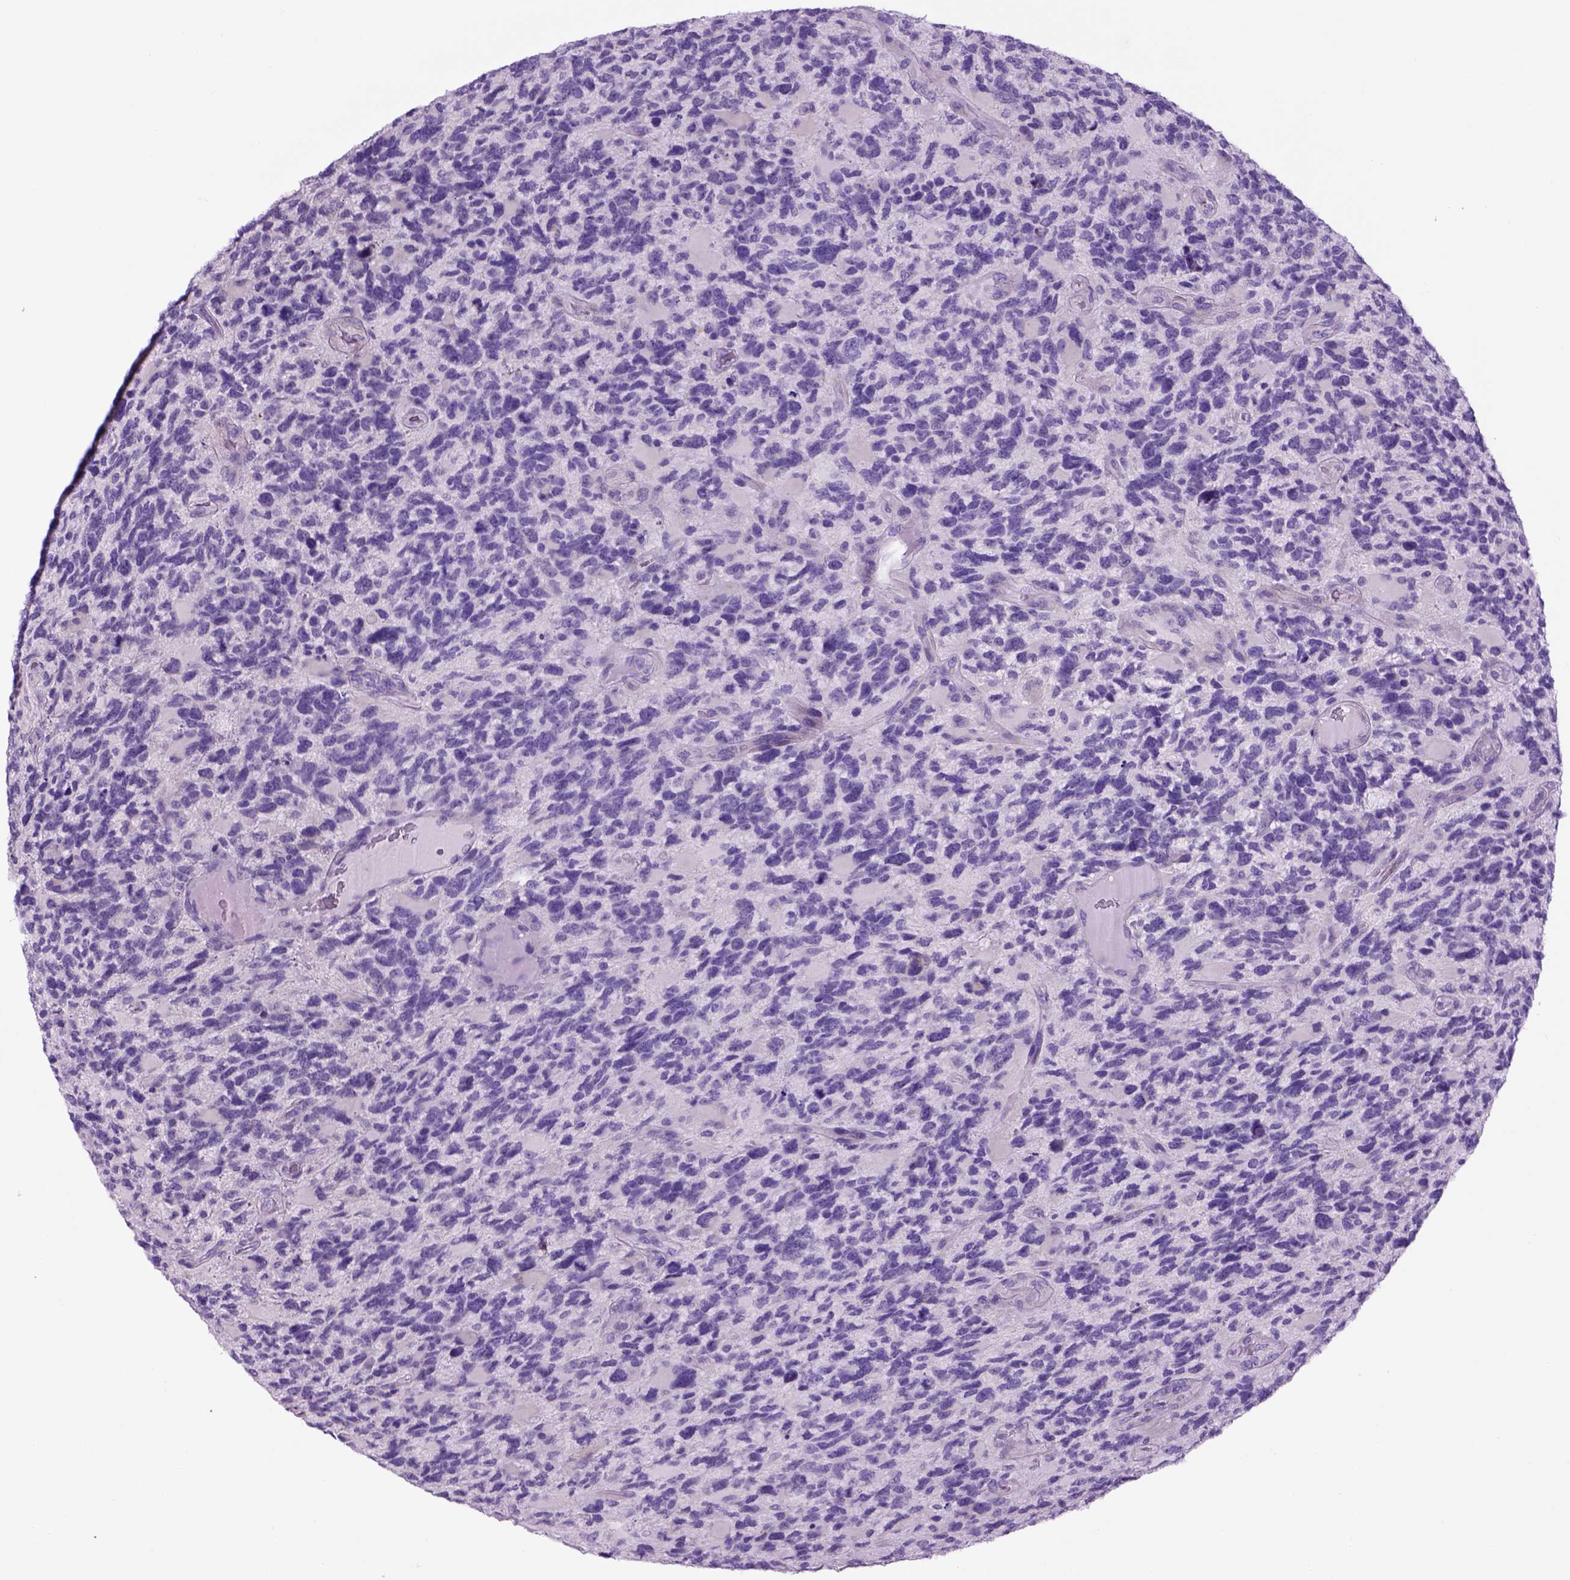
{"staining": {"intensity": "negative", "quantity": "none", "location": "none"}, "tissue": "glioma", "cell_type": "Tumor cells", "image_type": "cancer", "snomed": [{"axis": "morphology", "description": "Glioma, malignant, High grade"}, {"axis": "topography", "description": "Brain"}], "caption": "A histopathology image of human high-grade glioma (malignant) is negative for staining in tumor cells.", "gene": "HHIPL2", "patient": {"sex": "female", "age": 71}}